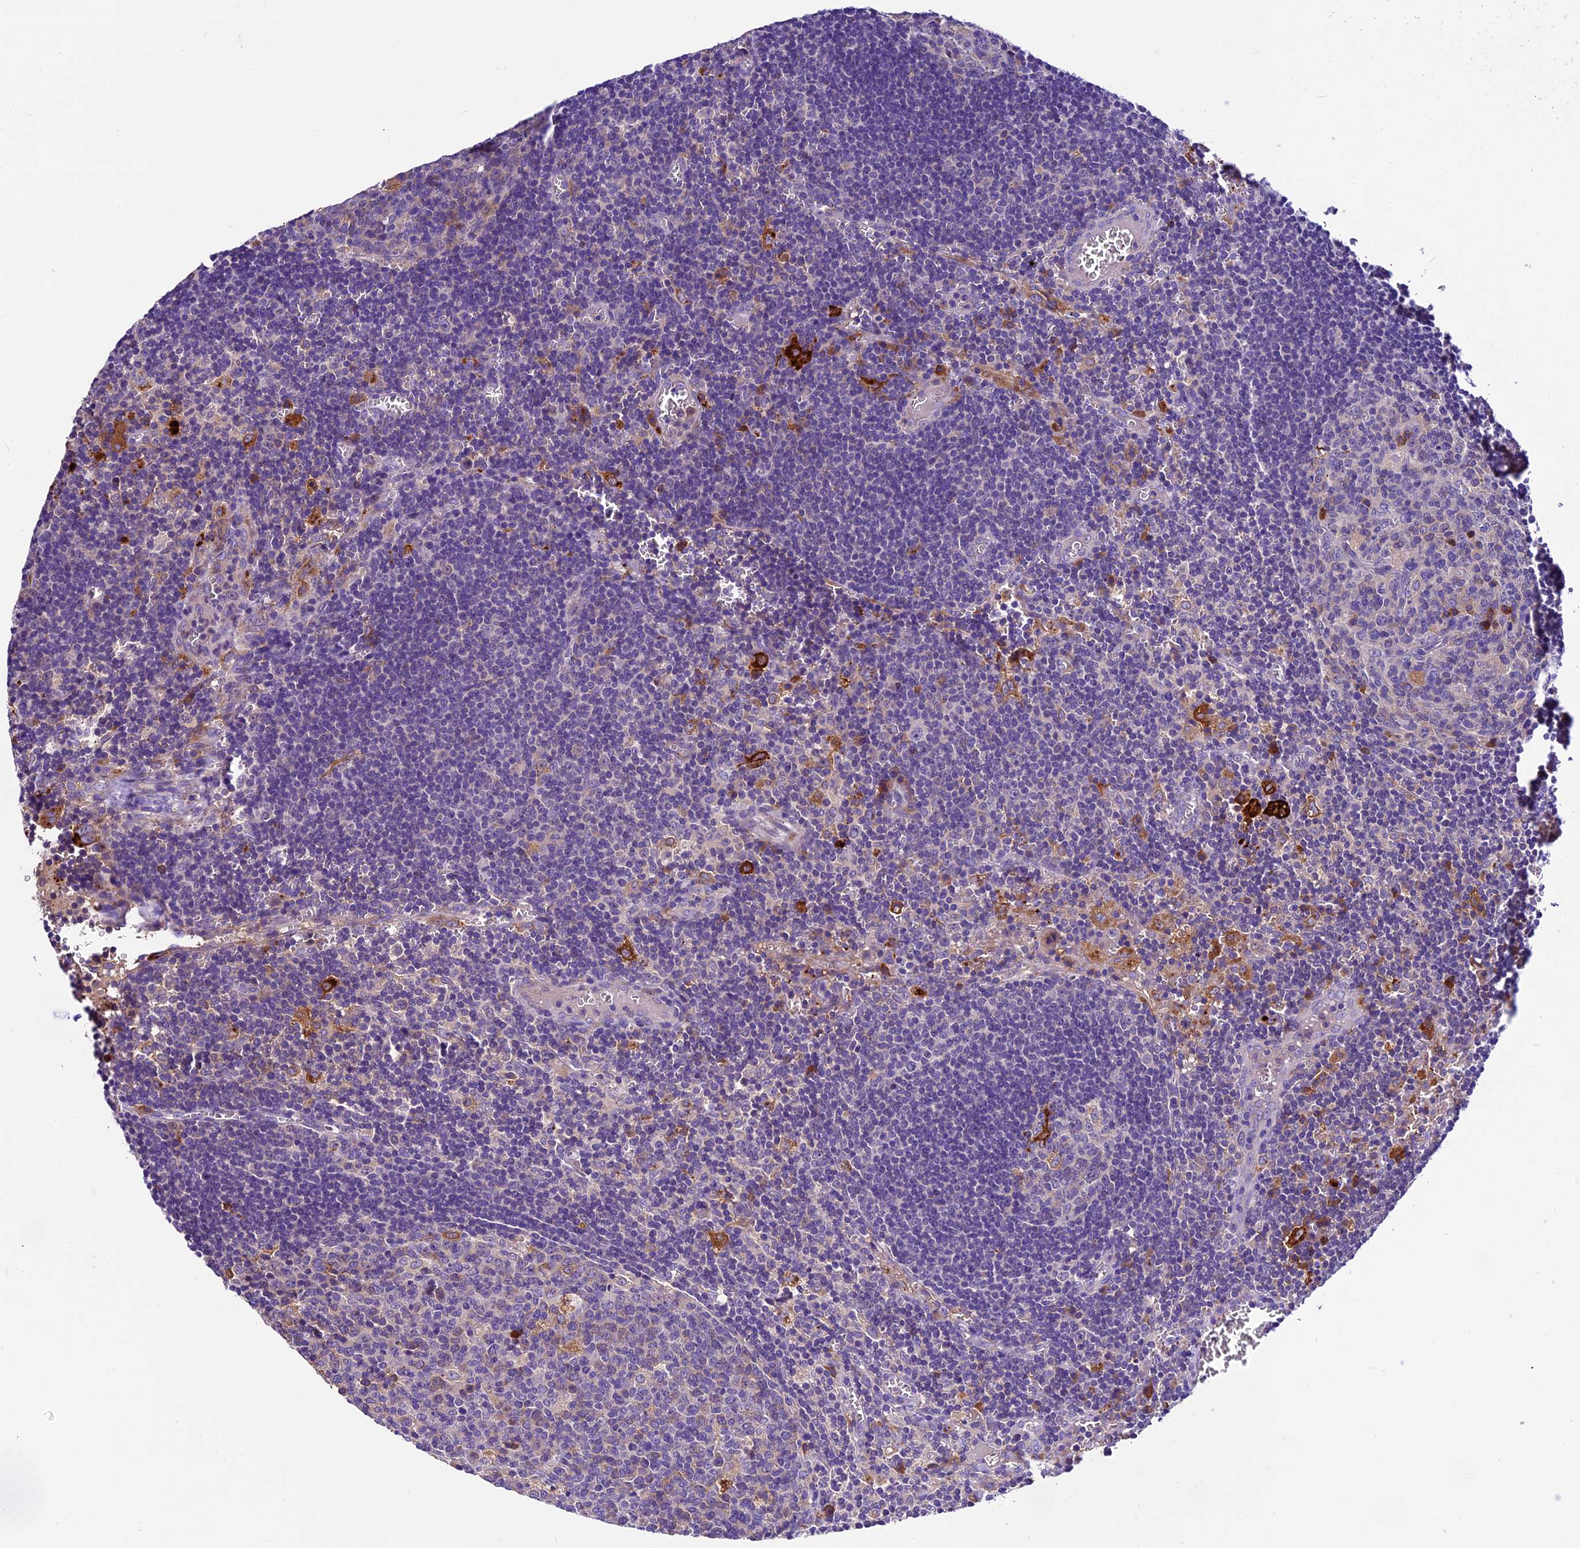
{"staining": {"intensity": "strong", "quantity": "<25%", "location": "cytoplasmic/membranous"}, "tissue": "lymph node", "cell_type": "Germinal center cells", "image_type": "normal", "snomed": [{"axis": "morphology", "description": "Normal tissue, NOS"}, {"axis": "topography", "description": "Lymph node"}], "caption": "Immunohistochemical staining of unremarkable lymph node shows strong cytoplasmic/membranous protein expression in approximately <25% of germinal center cells.", "gene": "CILP2", "patient": {"sex": "female", "age": 73}}